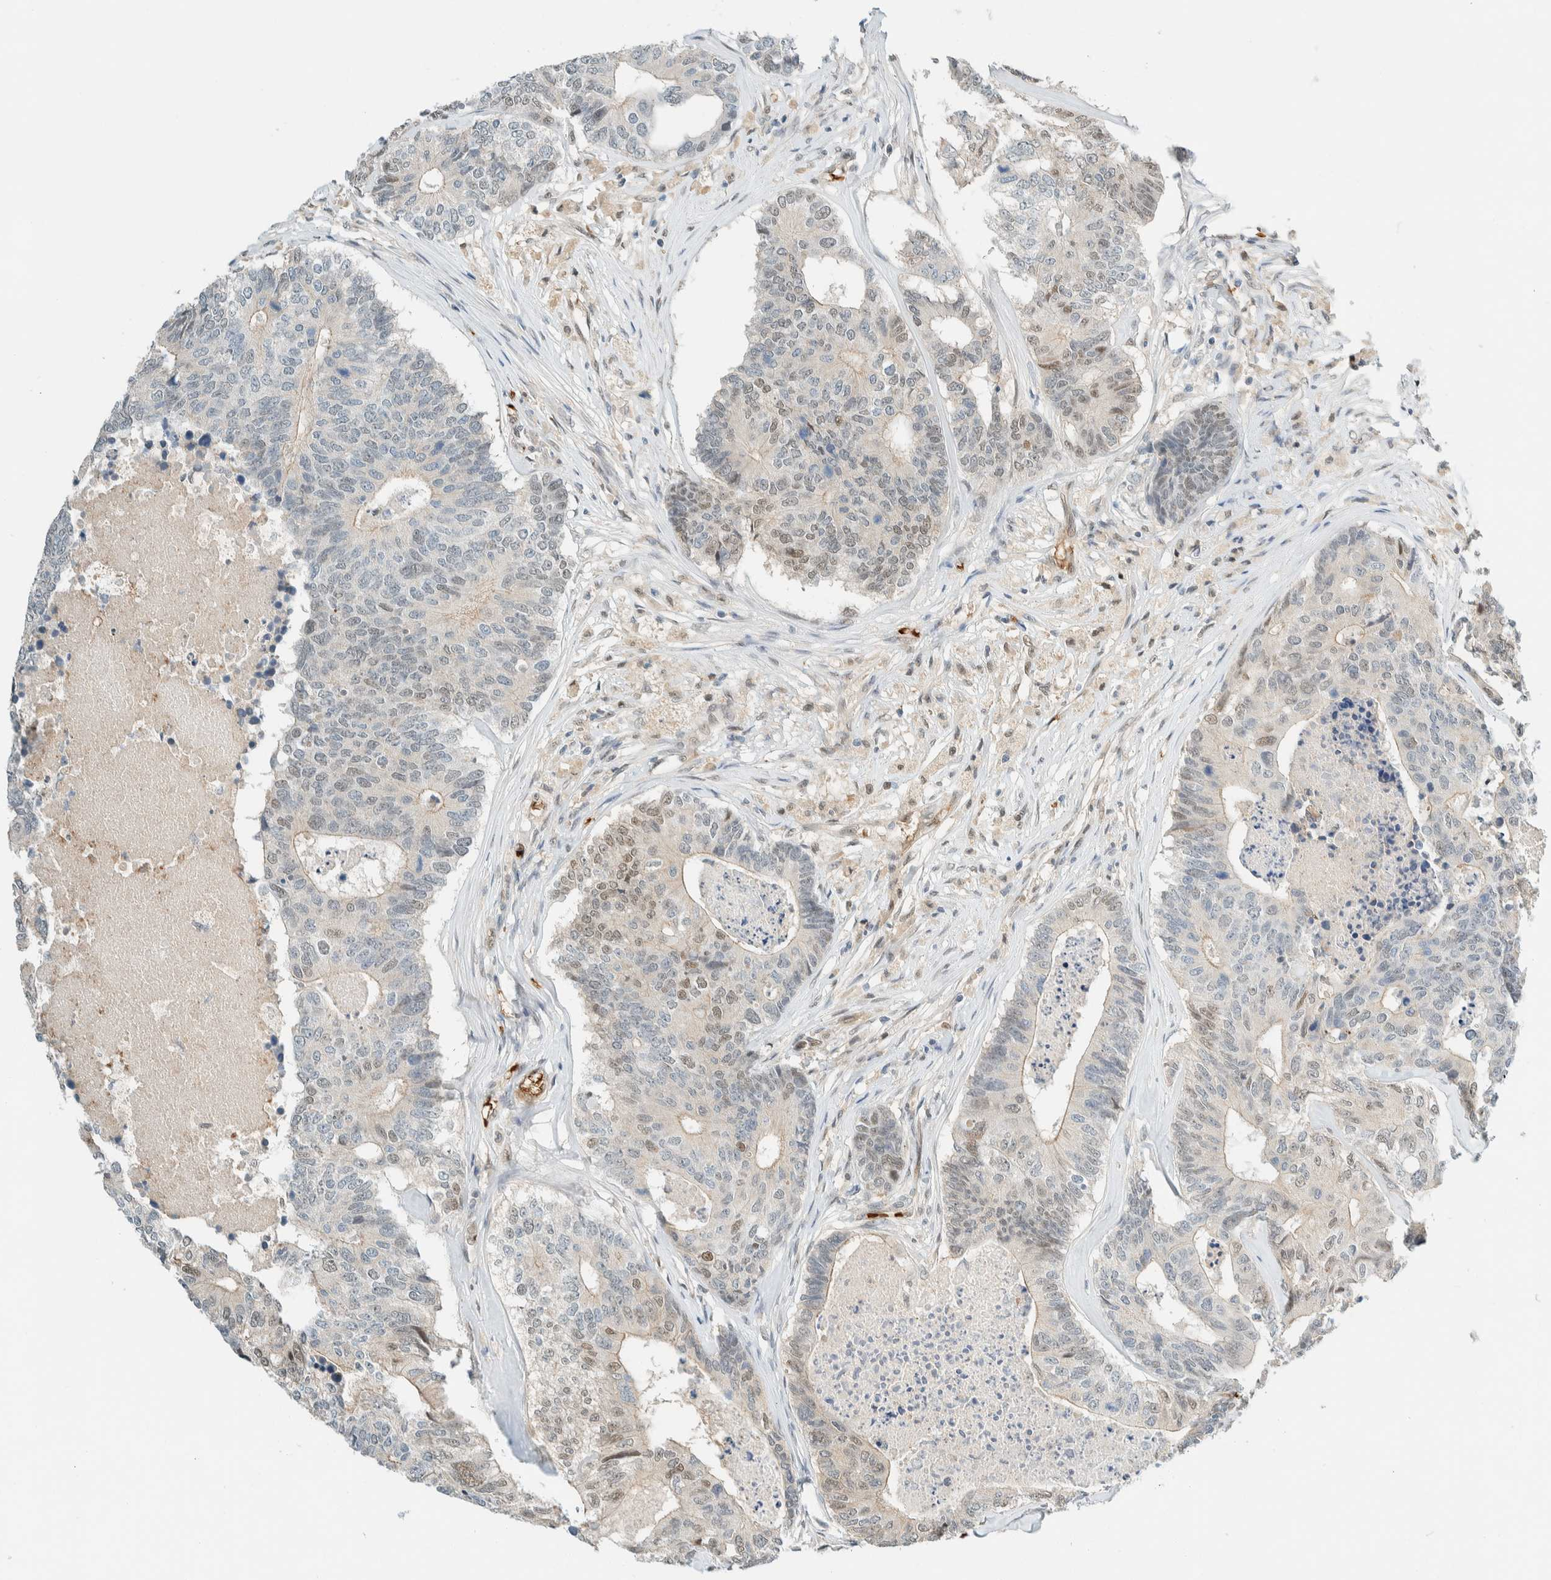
{"staining": {"intensity": "weak", "quantity": "<25%", "location": "nuclear"}, "tissue": "colorectal cancer", "cell_type": "Tumor cells", "image_type": "cancer", "snomed": [{"axis": "morphology", "description": "Adenocarcinoma, NOS"}, {"axis": "topography", "description": "Colon"}], "caption": "This image is of colorectal cancer stained with IHC to label a protein in brown with the nuclei are counter-stained blue. There is no positivity in tumor cells. (DAB (3,3'-diaminobenzidine) immunohistochemistry (IHC) with hematoxylin counter stain).", "gene": "TSTD2", "patient": {"sex": "female", "age": 67}}